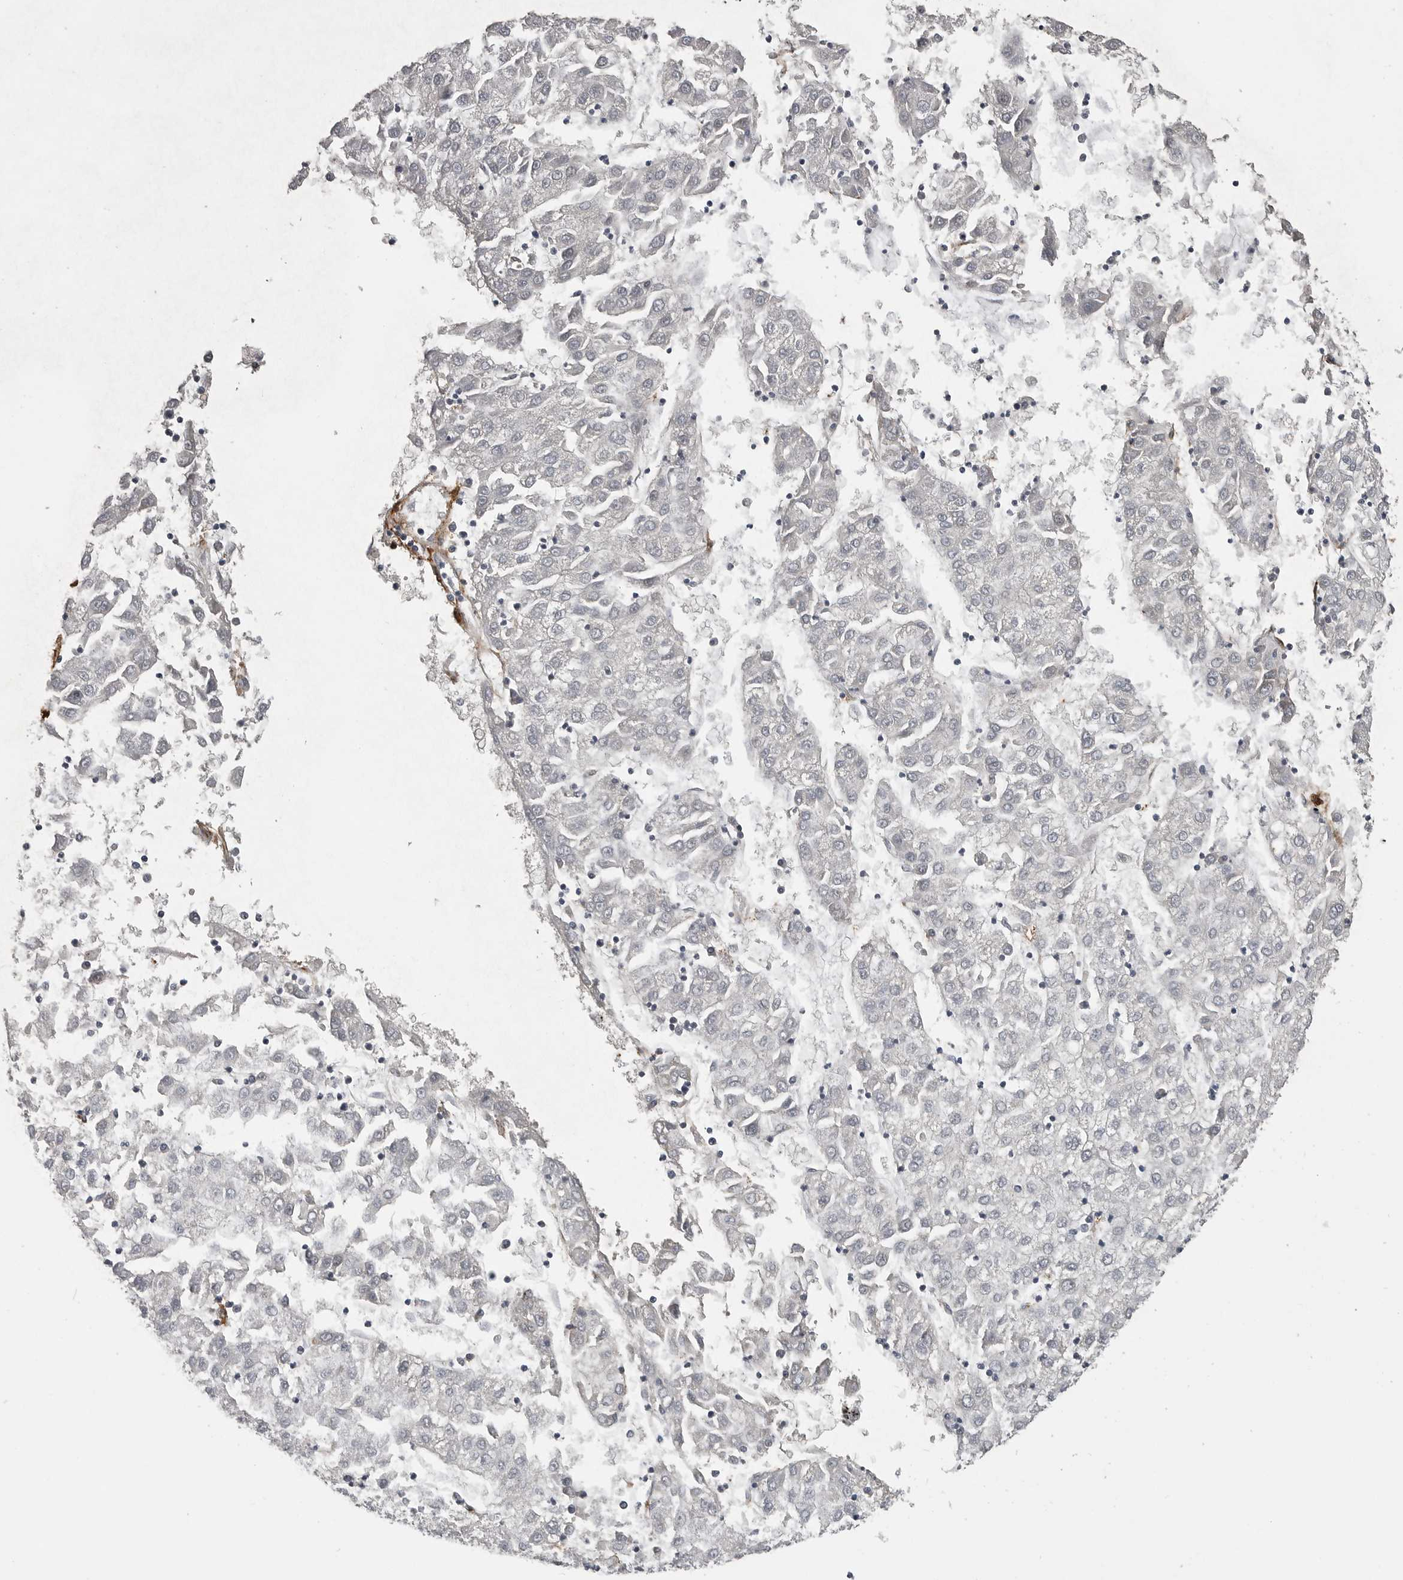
{"staining": {"intensity": "negative", "quantity": "none", "location": "none"}, "tissue": "liver cancer", "cell_type": "Tumor cells", "image_type": "cancer", "snomed": [{"axis": "morphology", "description": "Carcinoma, Hepatocellular, NOS"}, {"axis": "topography", "description": "Liver"}], "caption": "Tumor cells show no significant protein expression in hepatocellular carcinoma (liver).", "gene": "AOC3", "patient": {"sex": "male", "age": 72}}